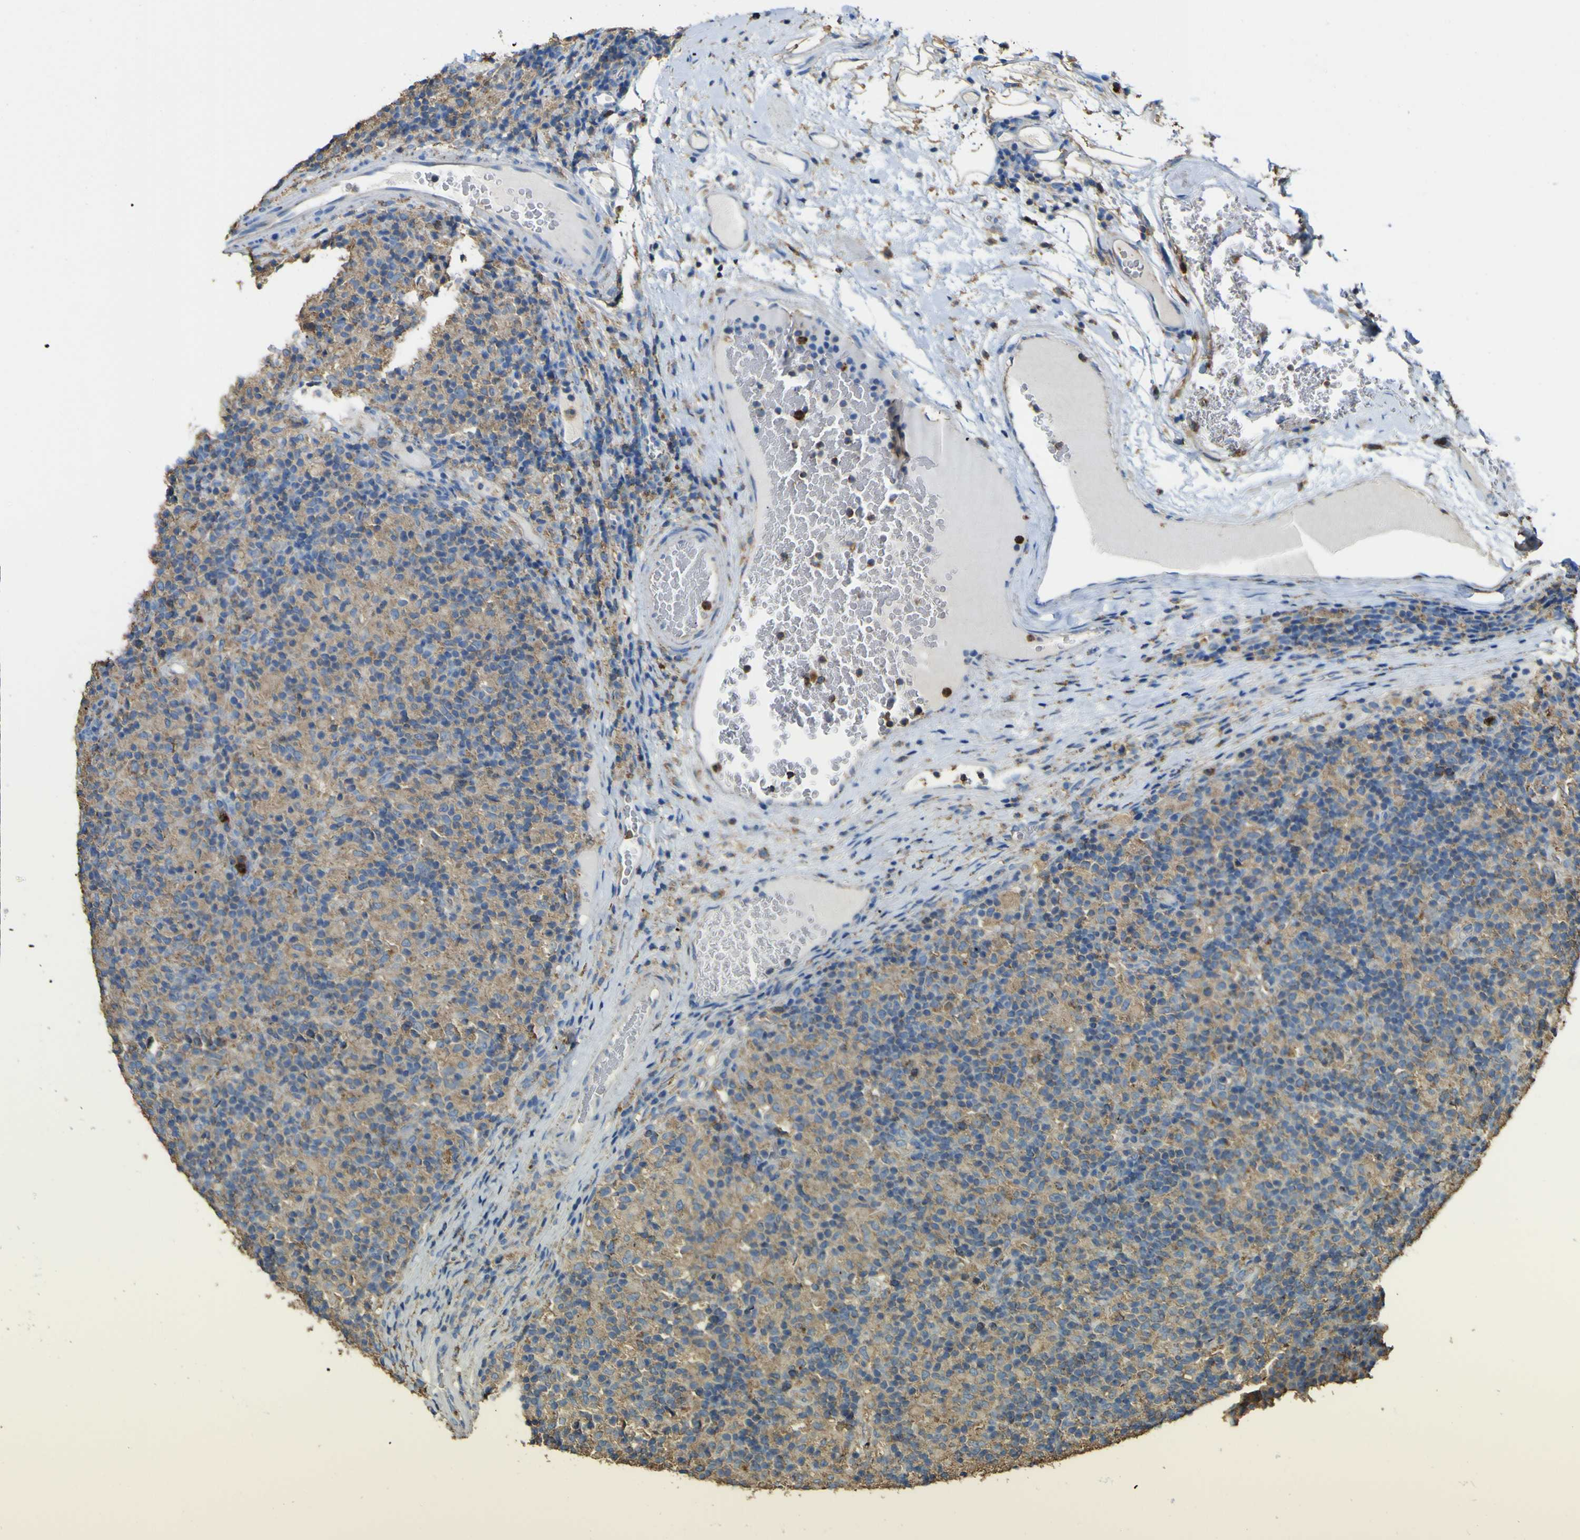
{"staining": {"intensity": "weak", "quantity": ">75%", "location": "cytoplasmic/membranous"}, "tissue": "lymphoma", "cell_type": "Tumor cells", "image_type": "cancer", "snomed": [{"axis": "morphology", "description": "Hodgkin's disease, NOS"}, {"axis": "topography", "description": "Lymph node"}], "caption": "Lymphoma tissue exhibits weak cytoplasmic/membranous staining in approximately >75% of tumor cells", "gene": "ACSL3", "patient": {"sex": "male", "age": 70}}